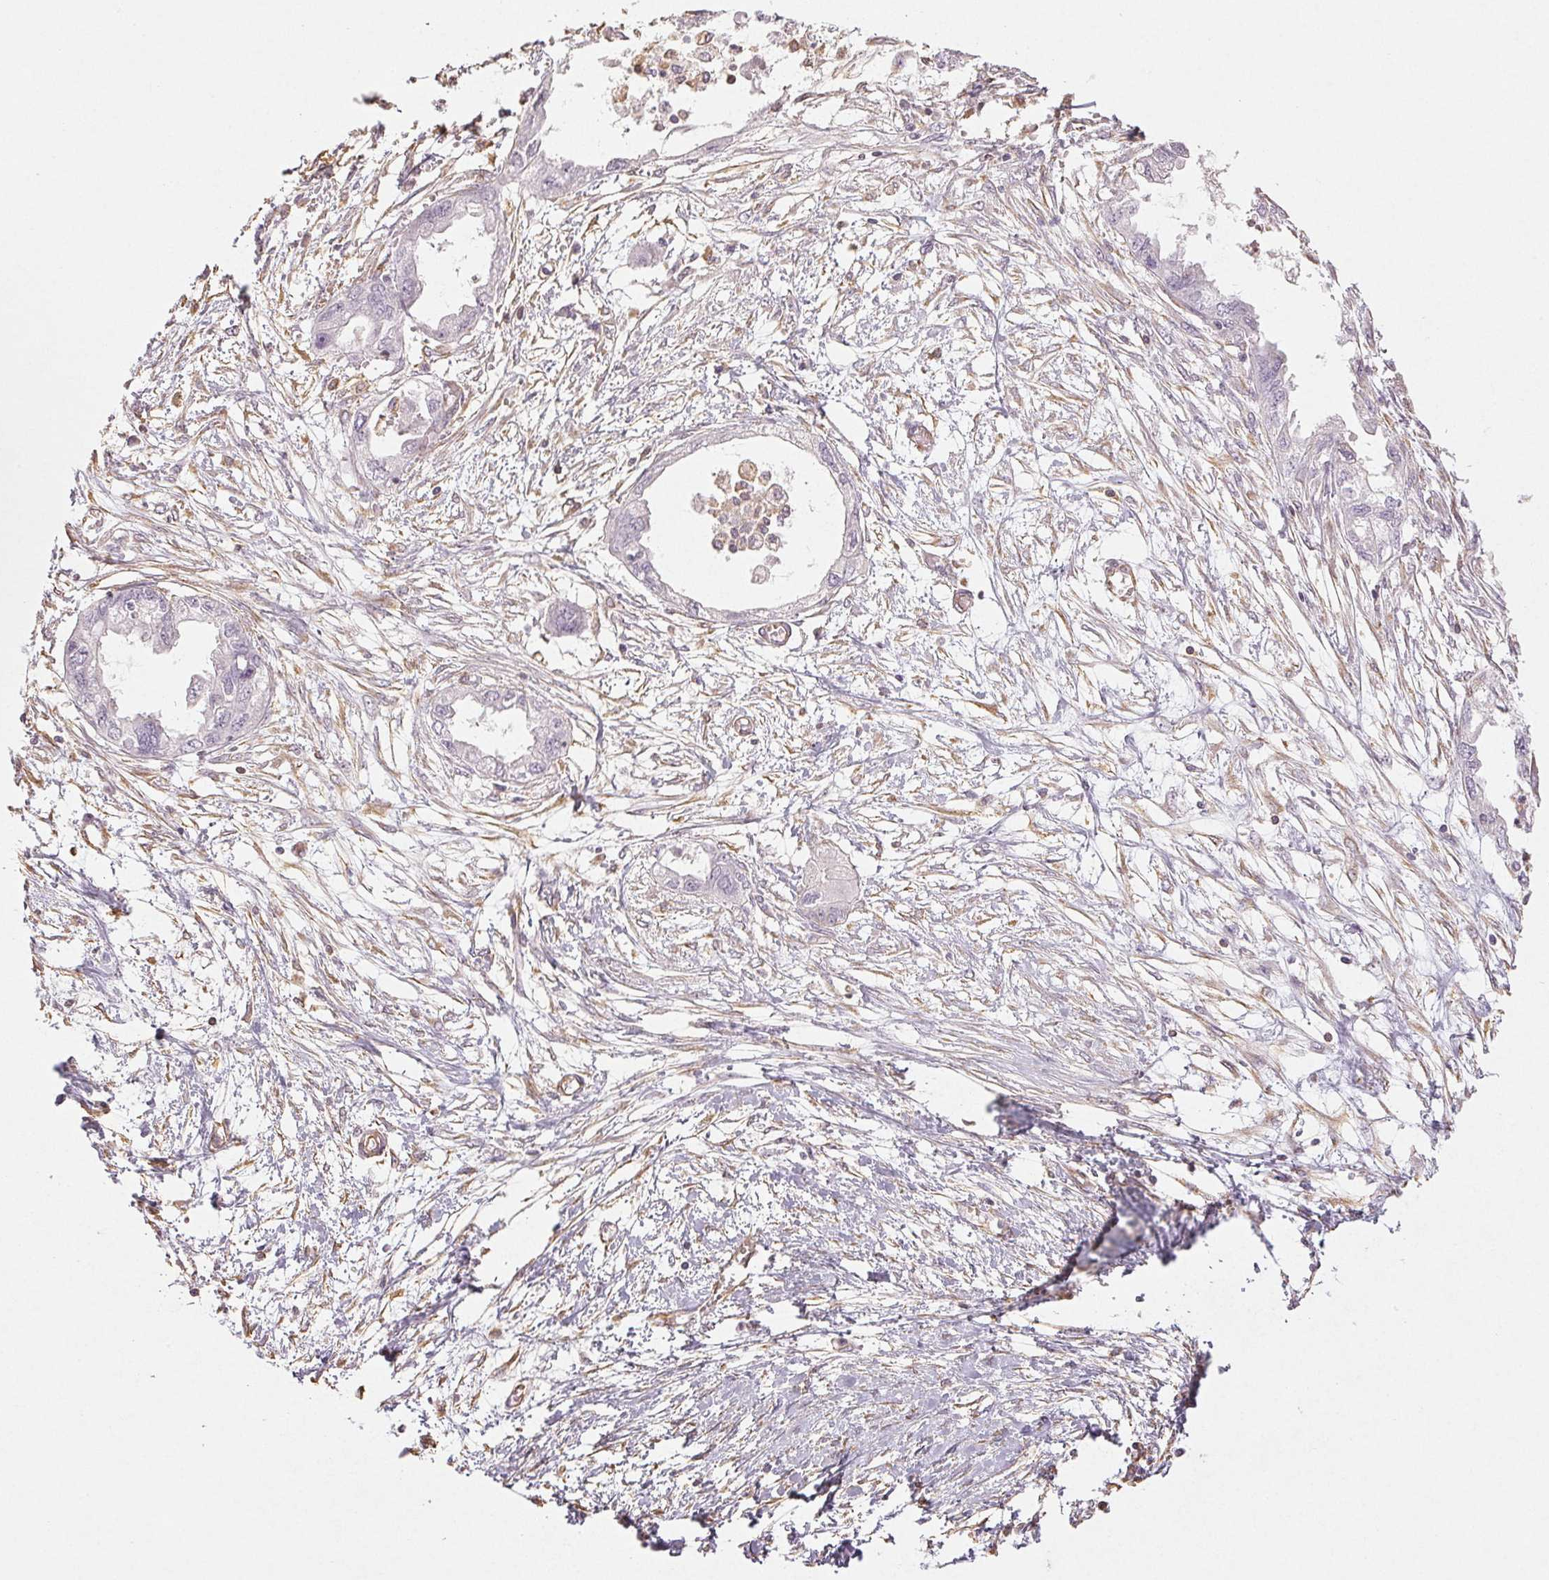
{"staining": {"intensity": "negative", "quantity": "none", "location": "none"}, "tissue": "endometrial cancer", "cell_type": "Tumor cells", "image_type": "cancer", "snomed": [{"axis": "morphology", "description": "Adenocarcinoma, NOS"}, {"axis": "morphology", "description": "Adenocarcinoma, metastatic, NOS"}, {"axis": "topography", "description": "Adipose tissue"}, {"axis": "topography", "description": "Endometrium"}], "caption": "An immunohistochemistry histopathology image of endometrial cancer is shown. There is no staining in tumor cells of endometrial cancer.", "gene": "COL7A1", "patient": {"sex": "female", "age": 67}}